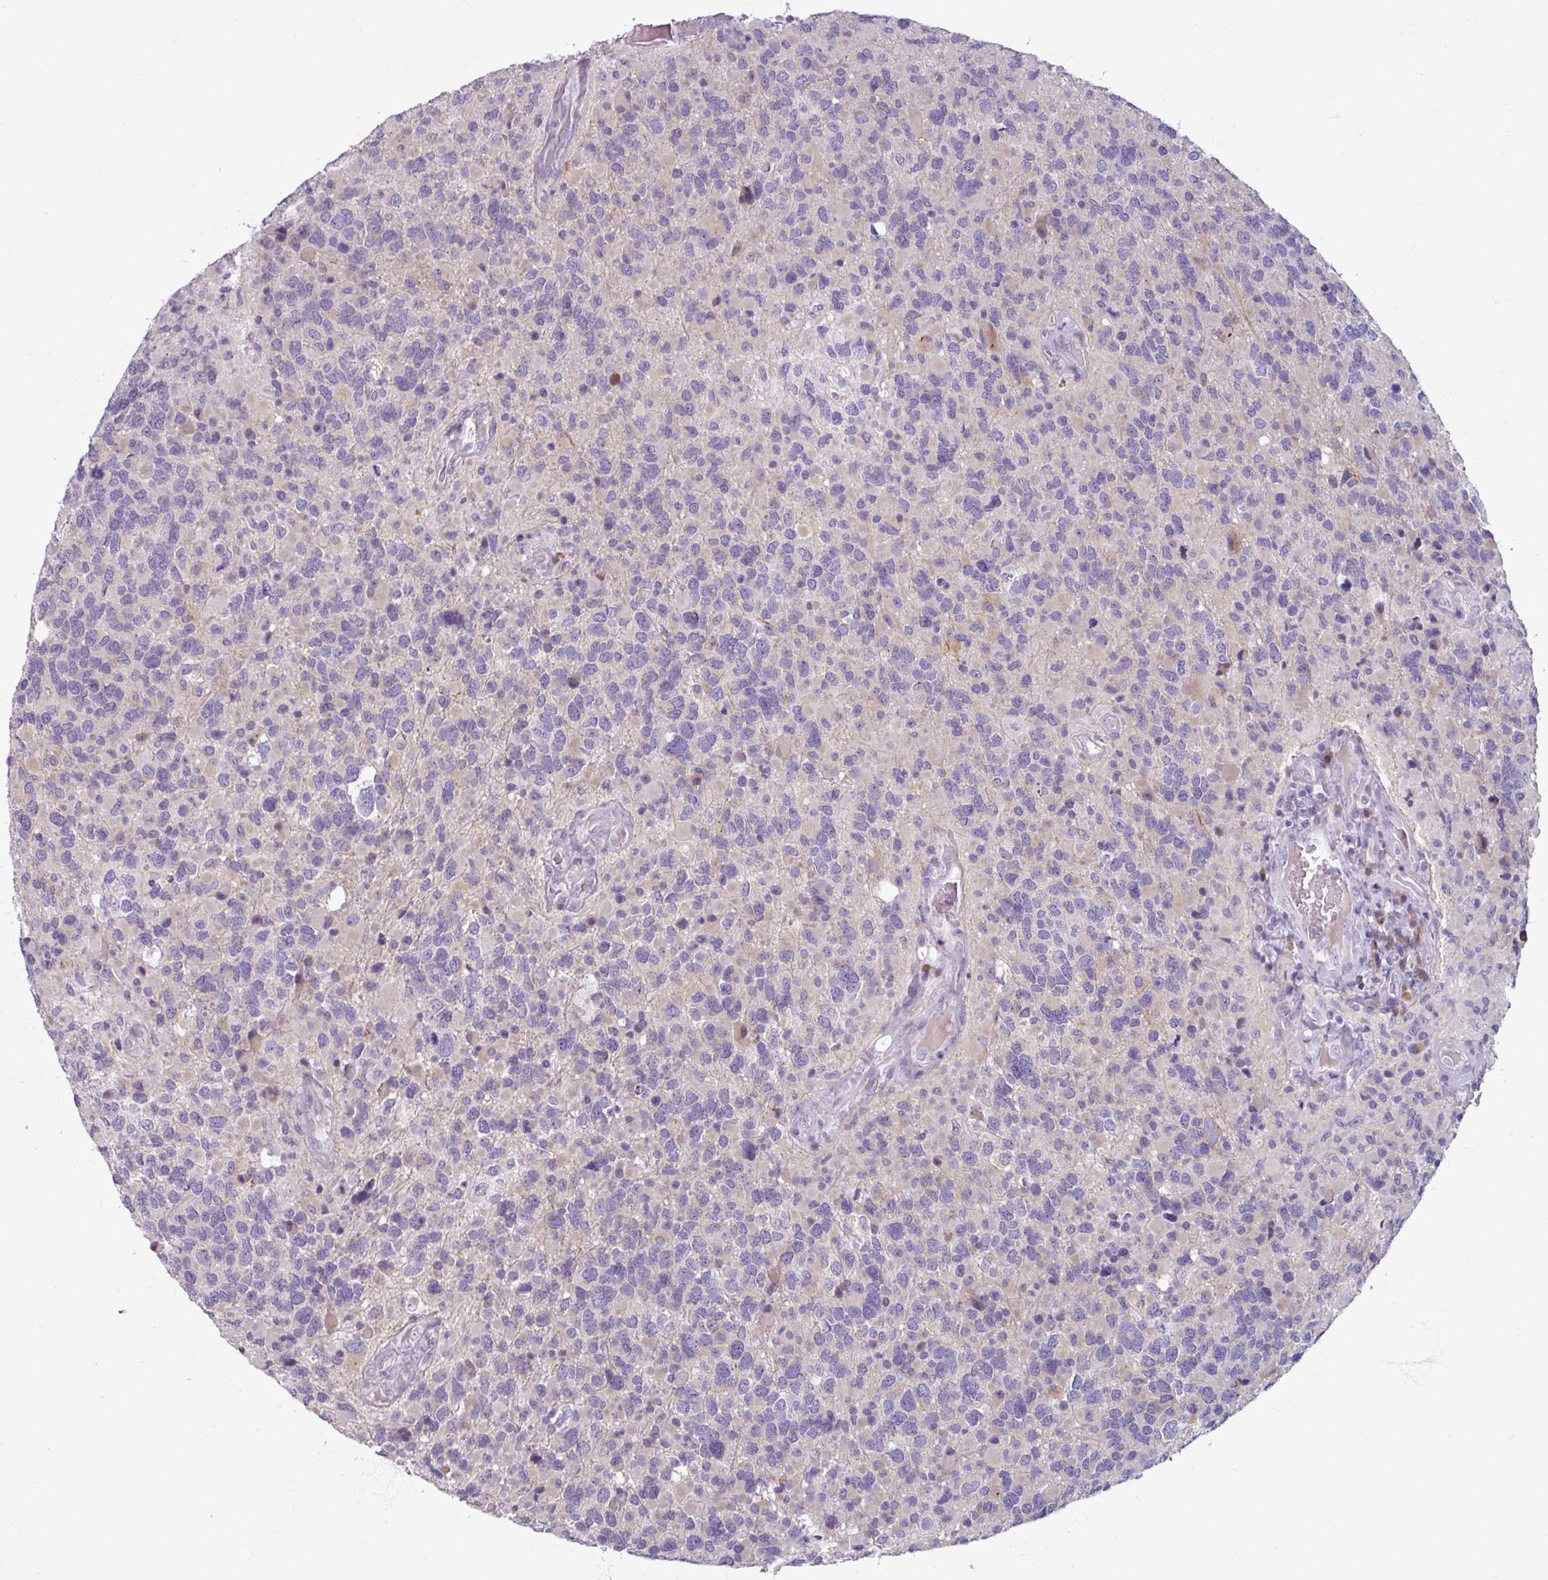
{"staining": {"intensity": "negative", "quantity": "none", "location": "none"}, "tissue": "glioma", "cell_type": "Tumor cells", "image_type": "cancer", "snomed": [{"axis": "morphology", "description": "Glioma, malignant, High grade"}, {"axis": "topography", "description": "Brain"}], "caption": "IHC micrograph of human glioma stained for a protein (brown), which shows no positivity in tumor cells.", "gene": "SMIM11", "patient": {"sex": "female", "age": 40}}